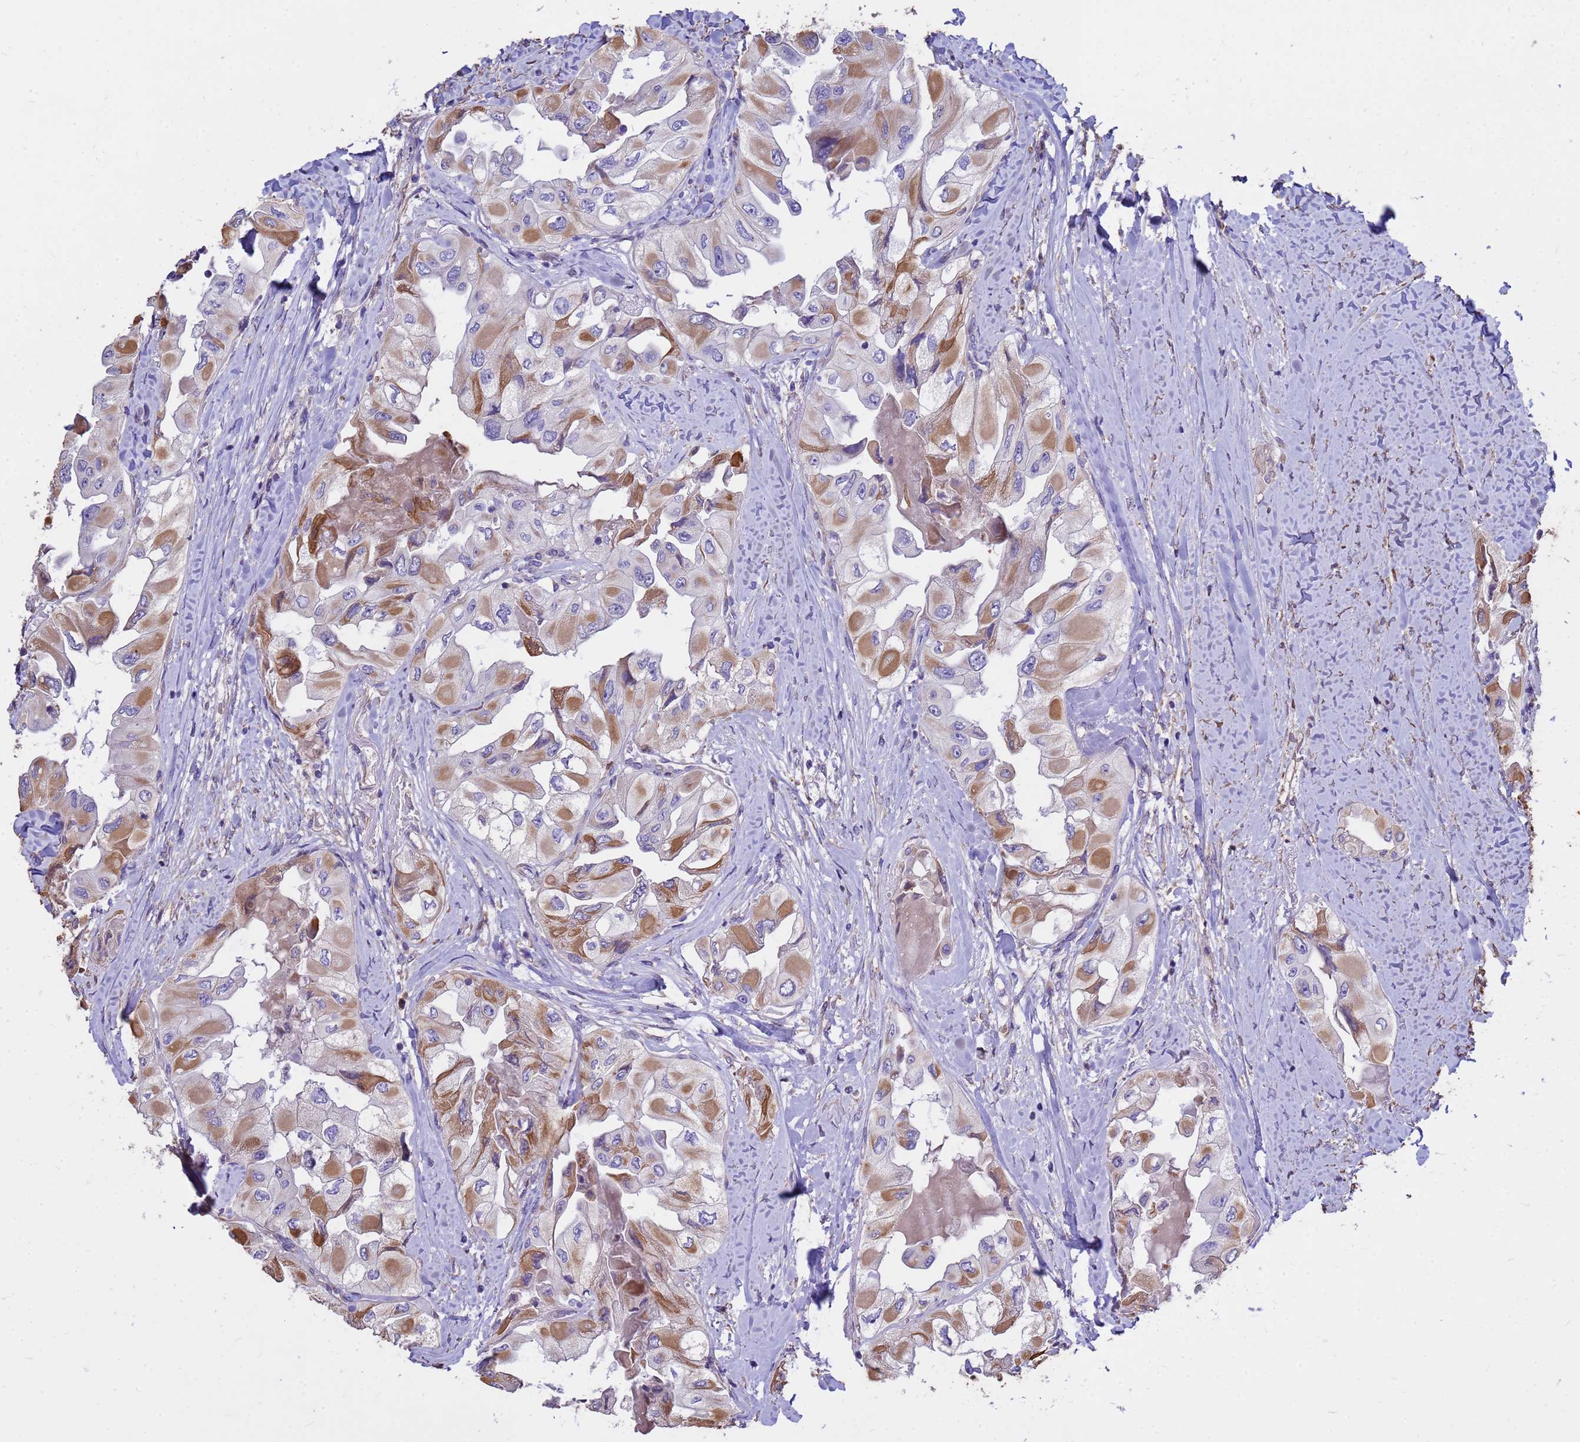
{"staining": {"intensity": "moderate", "quantity": "<25%", "location": "cytoplasmic/membranous"}, "tissue": "thyroid cancer", "cell_type": "Tumor cells", "image_type": "cancer", "snomed": [{"axis": "morphology", "description": "Normal tissue, NOS"}, {"axis": "morphology", "description": "Papillary adenocarcinoma, NOS"}, {"axis": "topography", "description": "Thyroid gland"}], "caption": "Thyroid cancer tissue reveals moderate cytoplasmic/membranous staining in approximately <25% of tumor cells, visualized by immunohistochemistry. The staining was performed using DAB to visualize the protein expression in brown, while the nuclei were stained in blue with hematoxylin (Magnification: 20x).", "gene": "TCEAL3", "patient": {"sex": "female", "age": 59}}